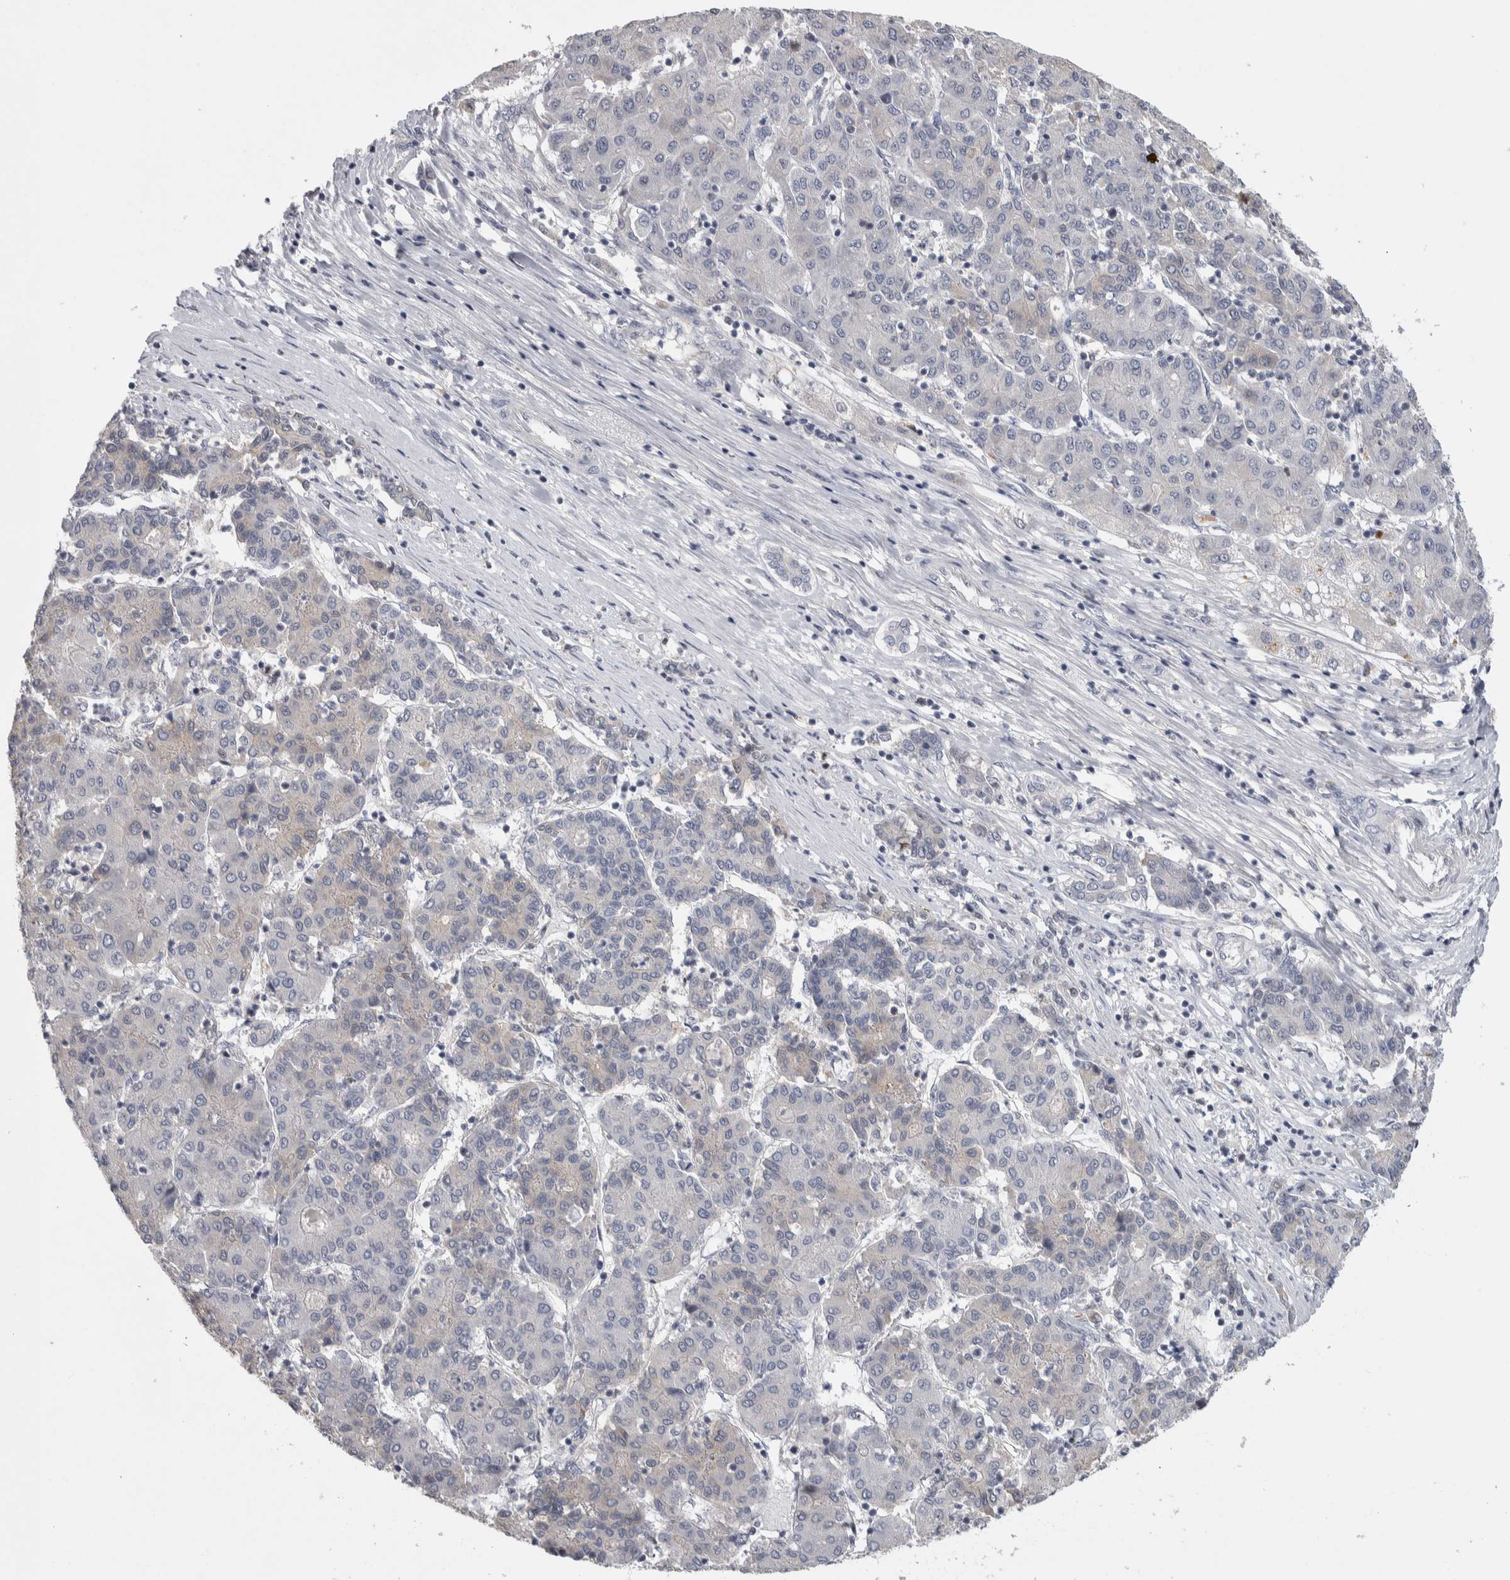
{"staining": {"intensity": "negative", "quantity": "none", "location": "none"}, "tissue": "liver cancer", "cell_type": "Tumor cells", "image_type": "cancer", "snomed": [{"axis": "morphology", "description": "Carcinoma, Hepatocellular, NOS"}, {"axis": "topography", "description": "Liver"}], "caption": "This is an immunohistochemistry micrograph of human liver hepatocellular carcinoma. There is no staining in tumor cells.", "gene": "NFKB2", "patient": {"sex": "male", "age": 65}}